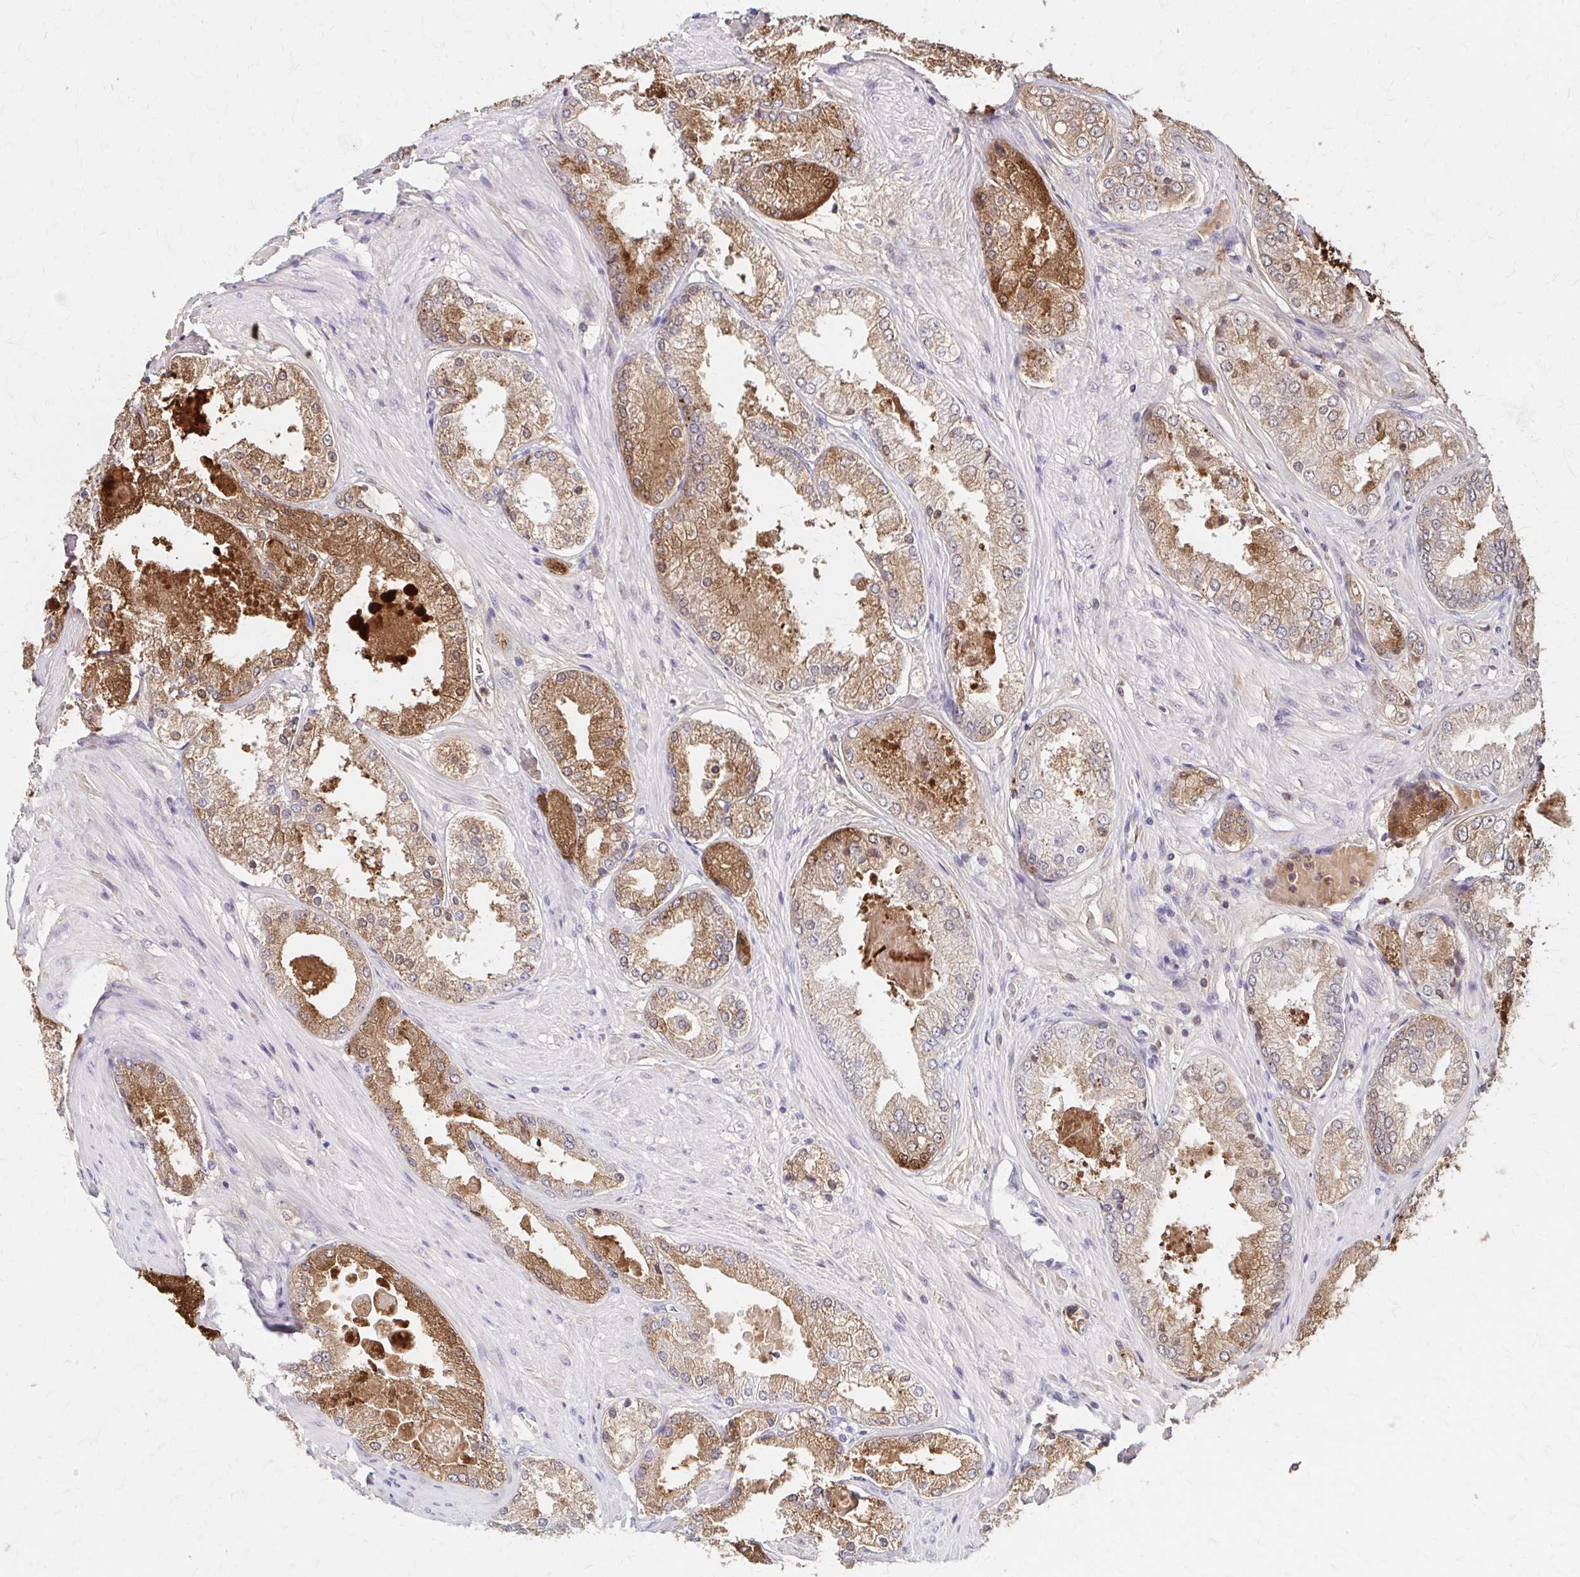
{"staining": {"intensity": "moderate", "quantity": ">75%", "location": "cytoplasmic/membranous"}, "tissue": "prostate cancer", "cell_type": "Tumor cells", "image_type": "cancer", "snomed": [{"axis": "morphology", "description": "Adenocarcinoma, Low grade"}, {"axis": "topography", "description": "Prostate"}], "caption": "Immunohistochemistry (IHC) of human prostate cancer shows medium levels of moderate cytoplasmic/membranous positivity in about >75% of tumor cells.", "gene": "AZGP1", "patient": {"sex": "male", "age": 68}}